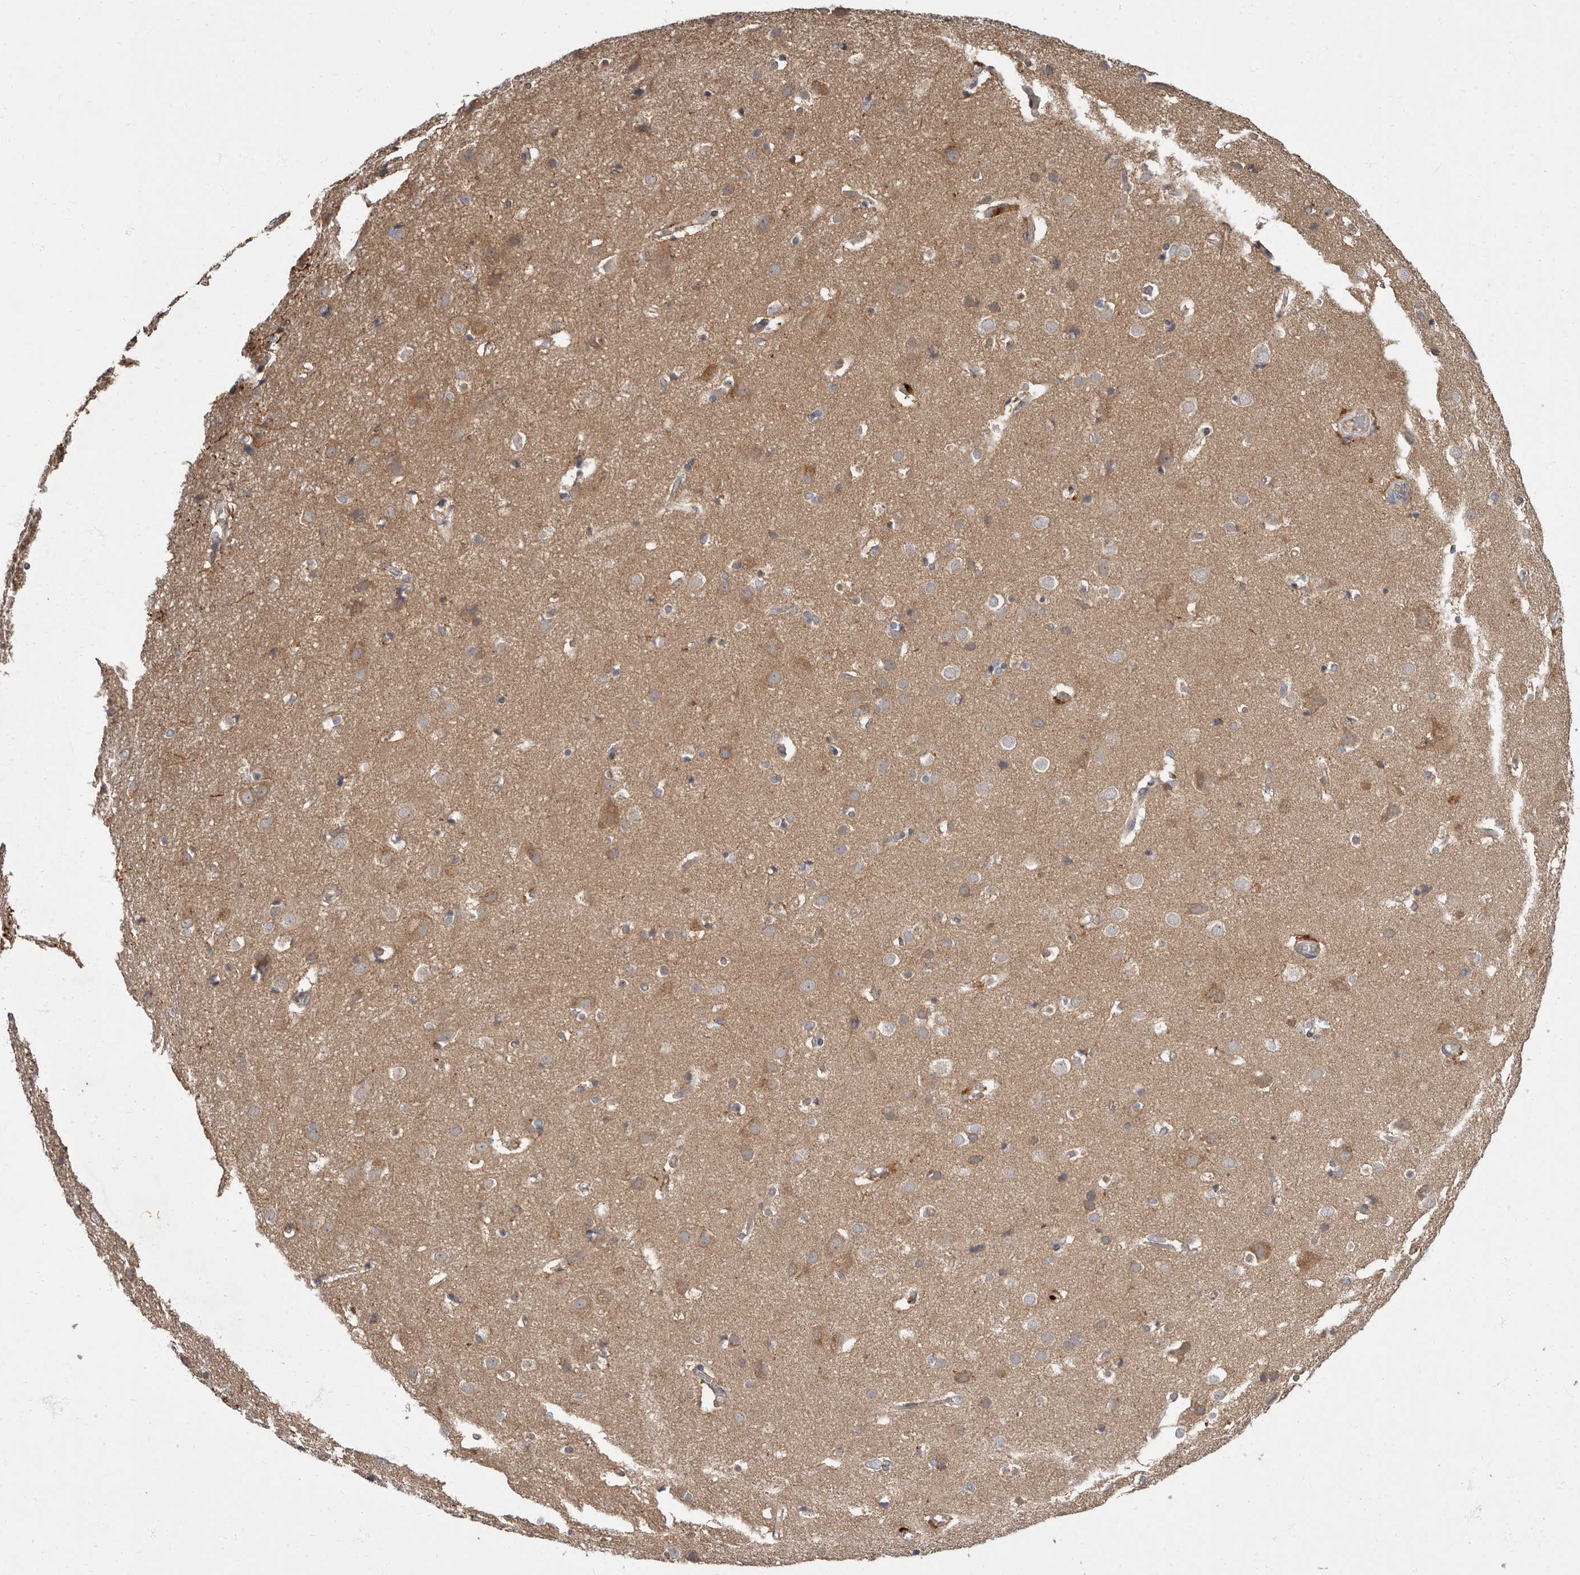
{"staining": {"intensity": "moderate", "quantity": ">75%", "location": "cytoplasmic/membranous"}, "tissue": "cerebral cortex", "cell_type": "Endothelial cells", "image_type": "normal", "snomed": [{"axis": "morphology", "description": "Normal tissue, NOS"}, {"axis": "topography", "description": "Cerebral cortex"}], "caption": "Protein positivity by immunohistochemistry (IHC) displays moderate cytoplasmic/membranous positivity in approximately >75% of endothelial cells in benign cerebral cortex.", "gene": "ADCY2", "patient": {"sex": "male", "age": 54}}